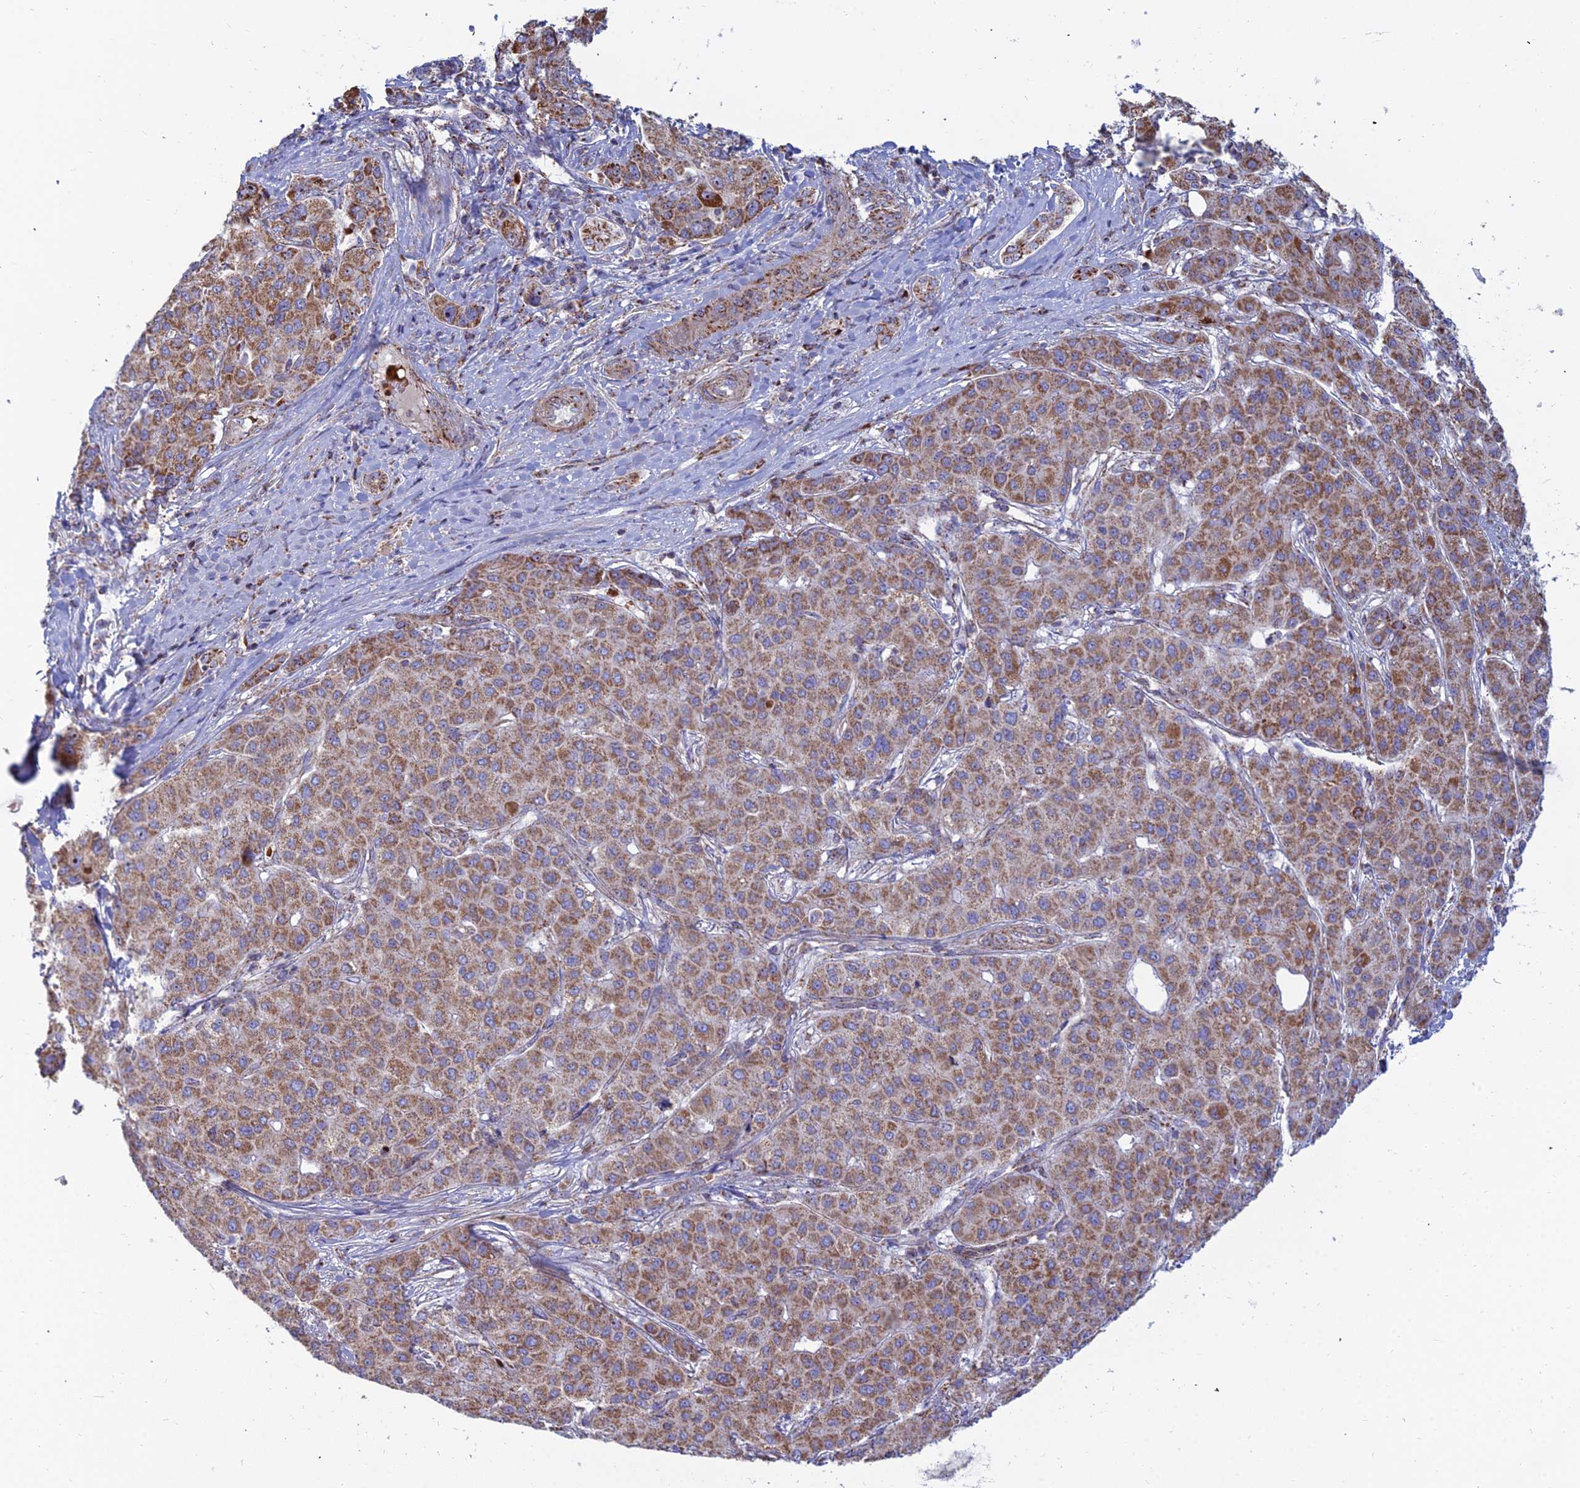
{"staining": {"intensity": "moderate", "quantity": ">75%", "location": "cytoplasmic/membranous"}, "tissue": "liver cancer", "cell_type": "Tumor cells", "image_type": "cancer", "snomed": [{"axis": "morphology", "description": "Carcinoma, Hepatocellular, NOS"}, {"axis": "topography", "description": "Liver"}], "caption": "Immunohistochemical staining of hepatocellular carcinoma (liver) shows medium levels of moderate cytoplasmic/membranous positivity in about >75% of tumor cells.", "gene": "SLC35F4", "patient": {"sex": "male", "age": 65}}